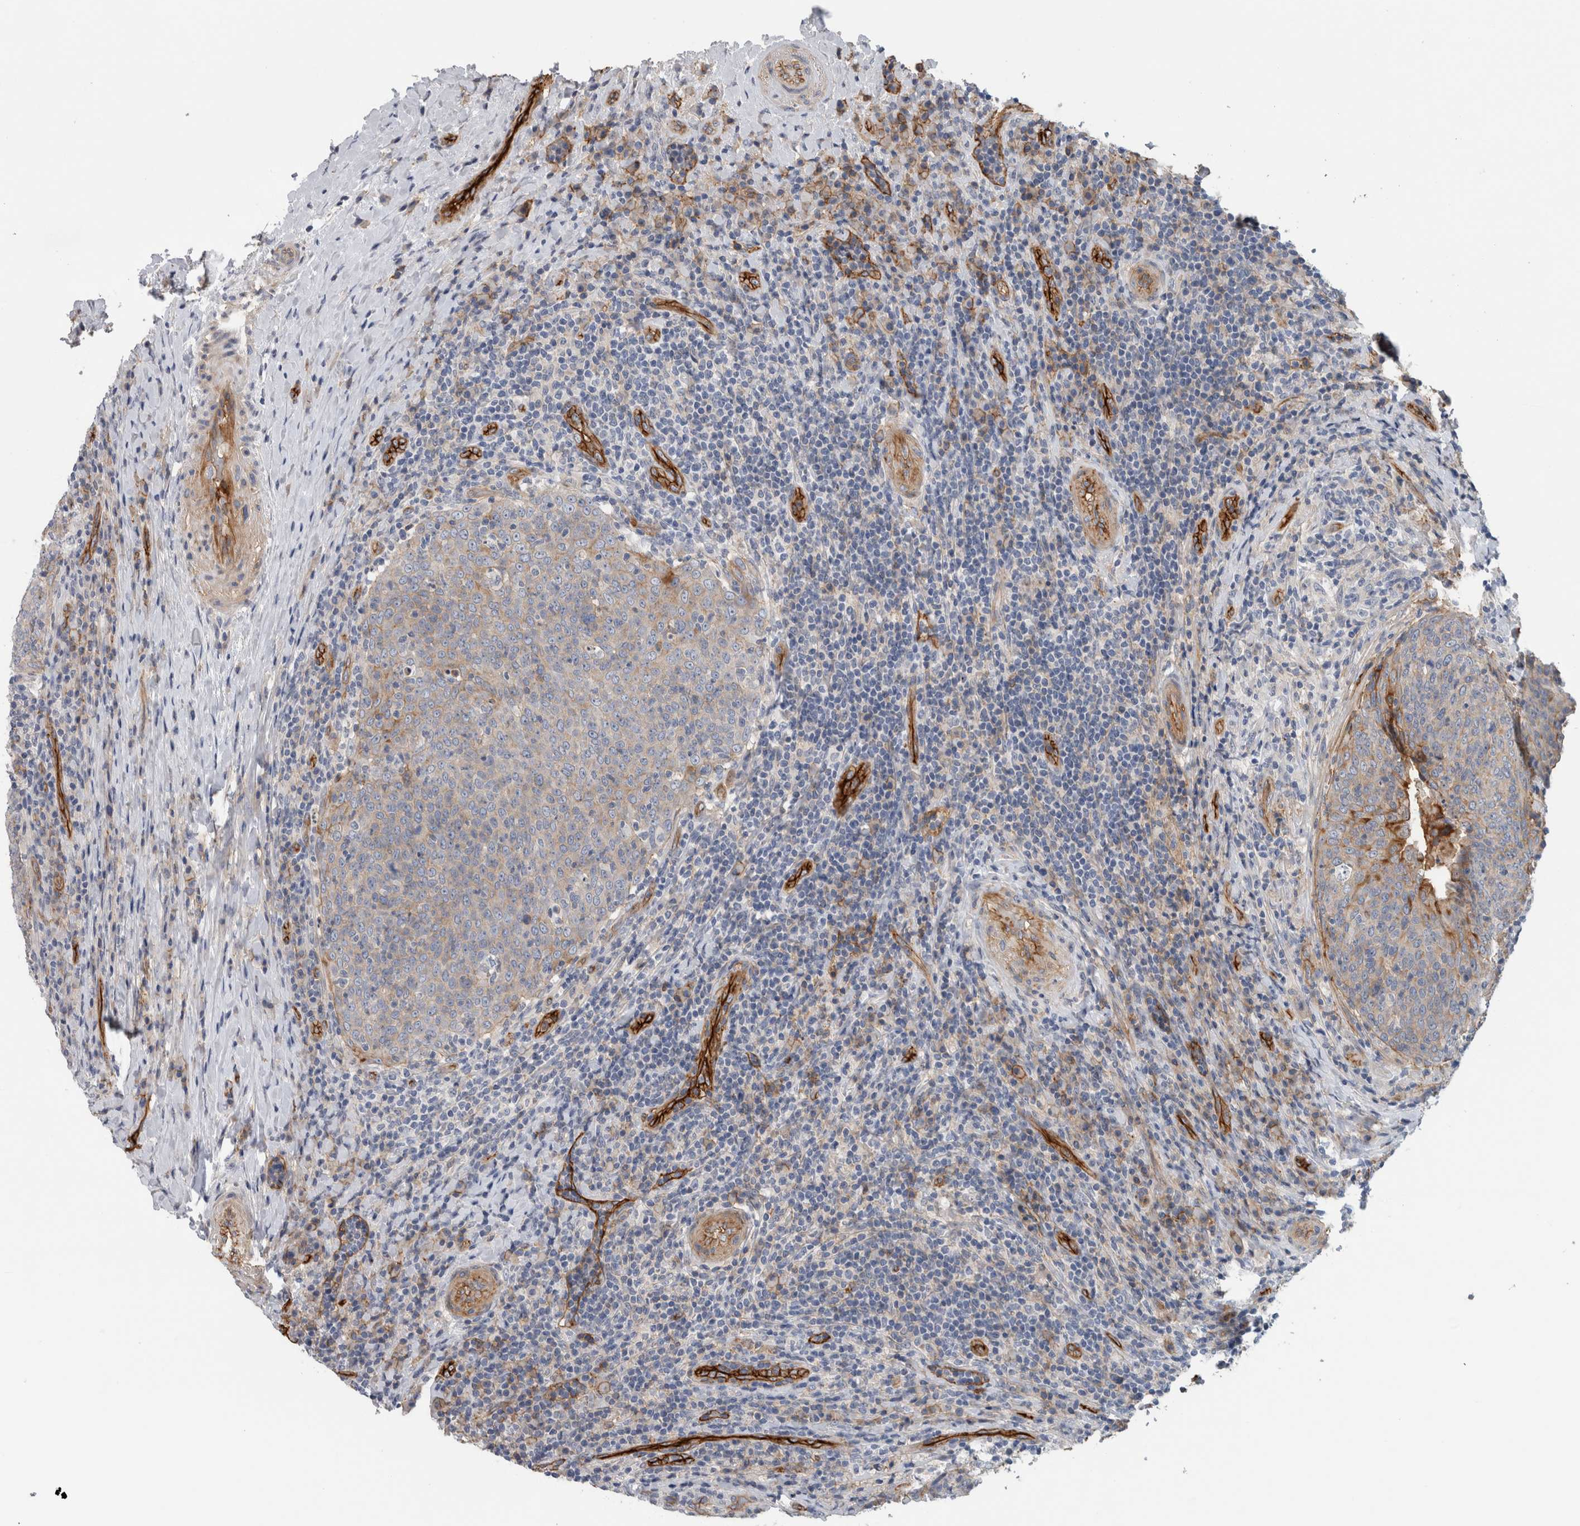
{"staining": {"intensity": "weak", "quantity": "<25%", "location": "cytoplasmic/membranous"}, "tissue": "head and neck cancer", "cell_type": "Tumor cells", "image_type": "cancer", "snomed": [{"axis": "morphology", "description": "Squamous cell carcinoma, NOS"}, {"axis": "morphology", "description": "Squamous cell carcinoma, metastatic, NOS"}, {"axis": "topography", "description": "Lymph node"}, {"axis": "topography", "description": "Head-Neck"}], "caption": "Immunohistochemistry (IHC) of head and neck squamous cell carcinoma displays no expression in tumor cells.", "gene": "CD59", "patient": {"sex": "male", "age": 62}}